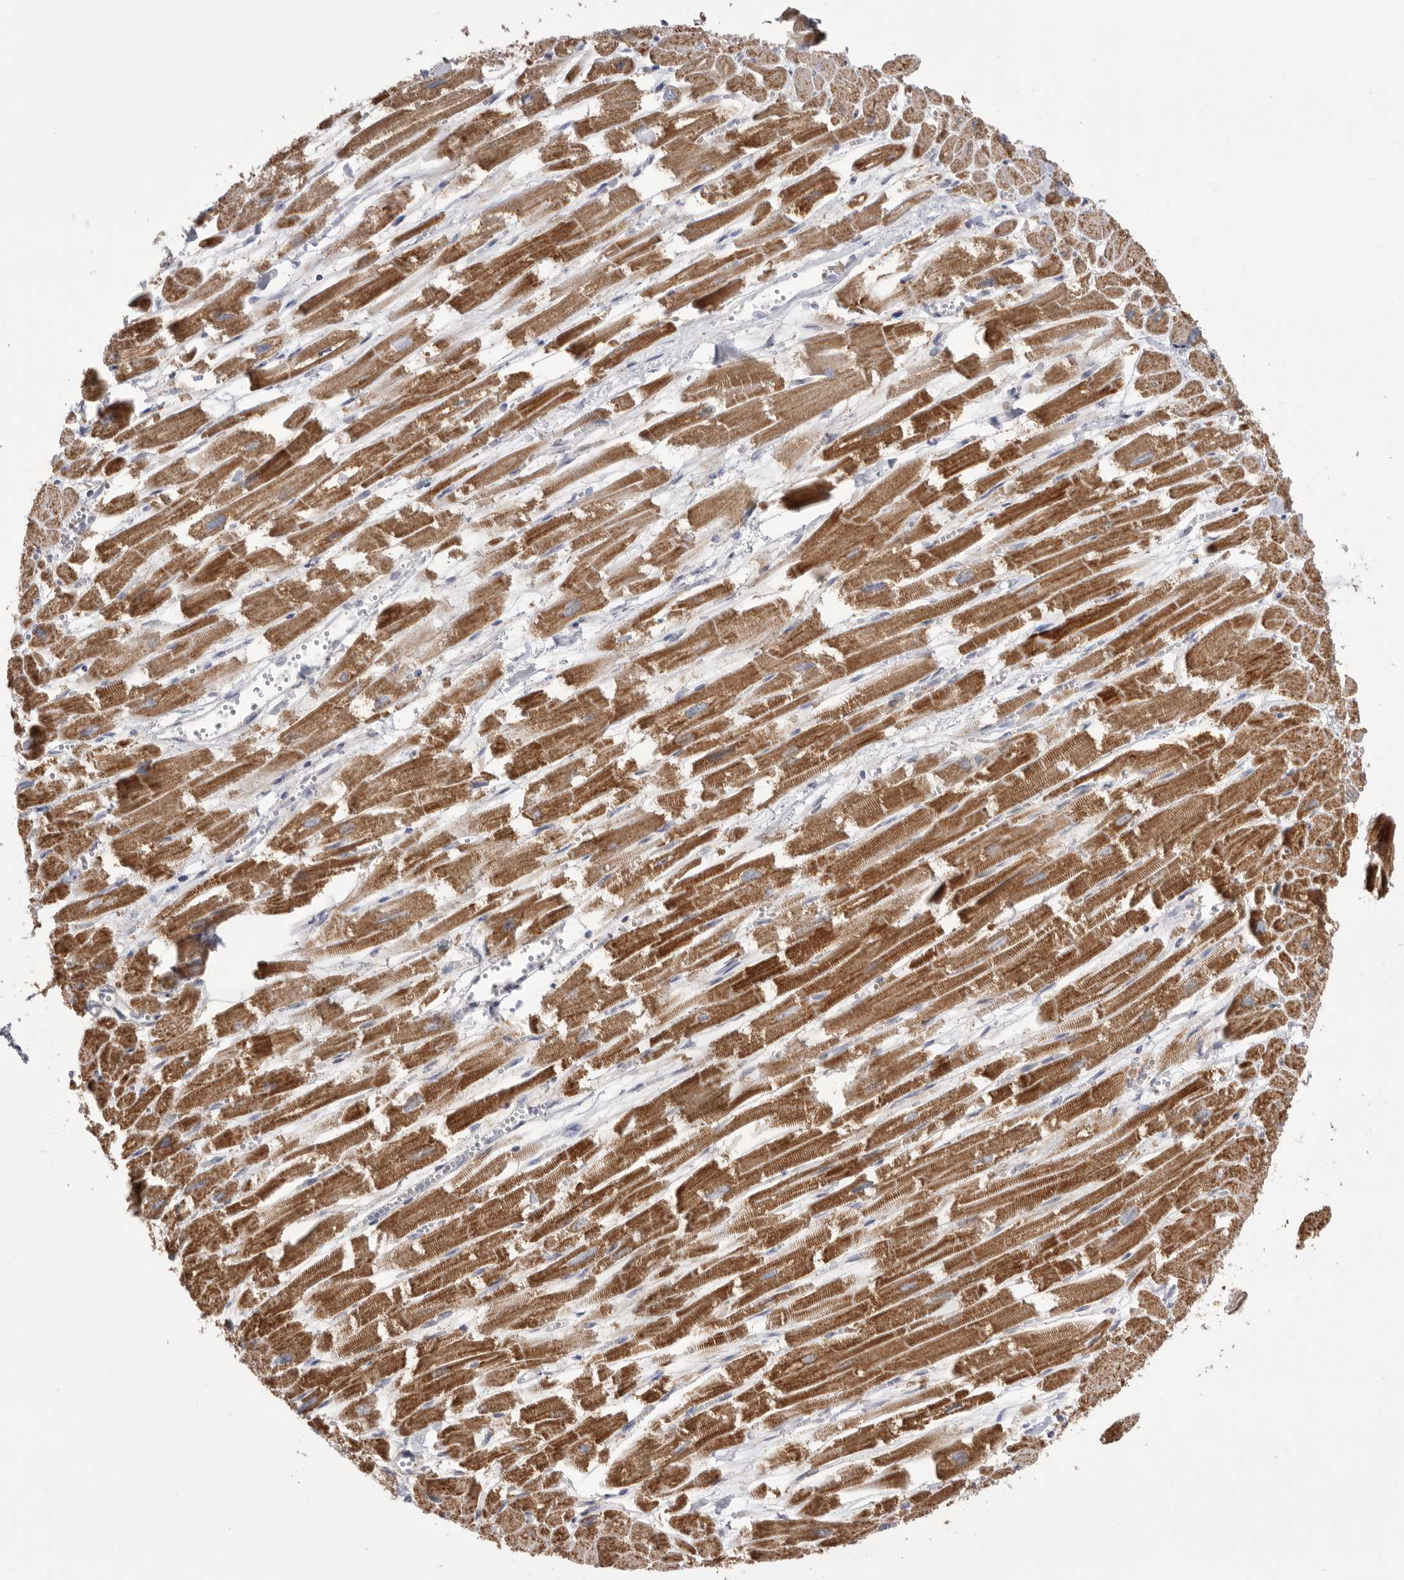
{"staining": {"intensity": "strong", "quantity": ">75%", "location": "cytoplasmic/membranous"}, "tissue": "heart muscle", "cell_type": "Cardiomyocytes", "image_type": "normal", "snomed": [{"axis": "morphology", "description": "Normal tissue, NOS"}, {"axis": "topography", "description": "Heart"}], "caption": "A high-resolution image shows immunohistochemistry staining of benign heart muscle, which reveals strong cytoplasmic/membranous staining in about >75% of cardiomyocytes. The staining is performed using DAB brown chromogen to label protein expression. The nuclei are counter-stained blue using hematoxylin.", "gene": "VDAC3", "patient": {"sex": "male", "age": 54}}